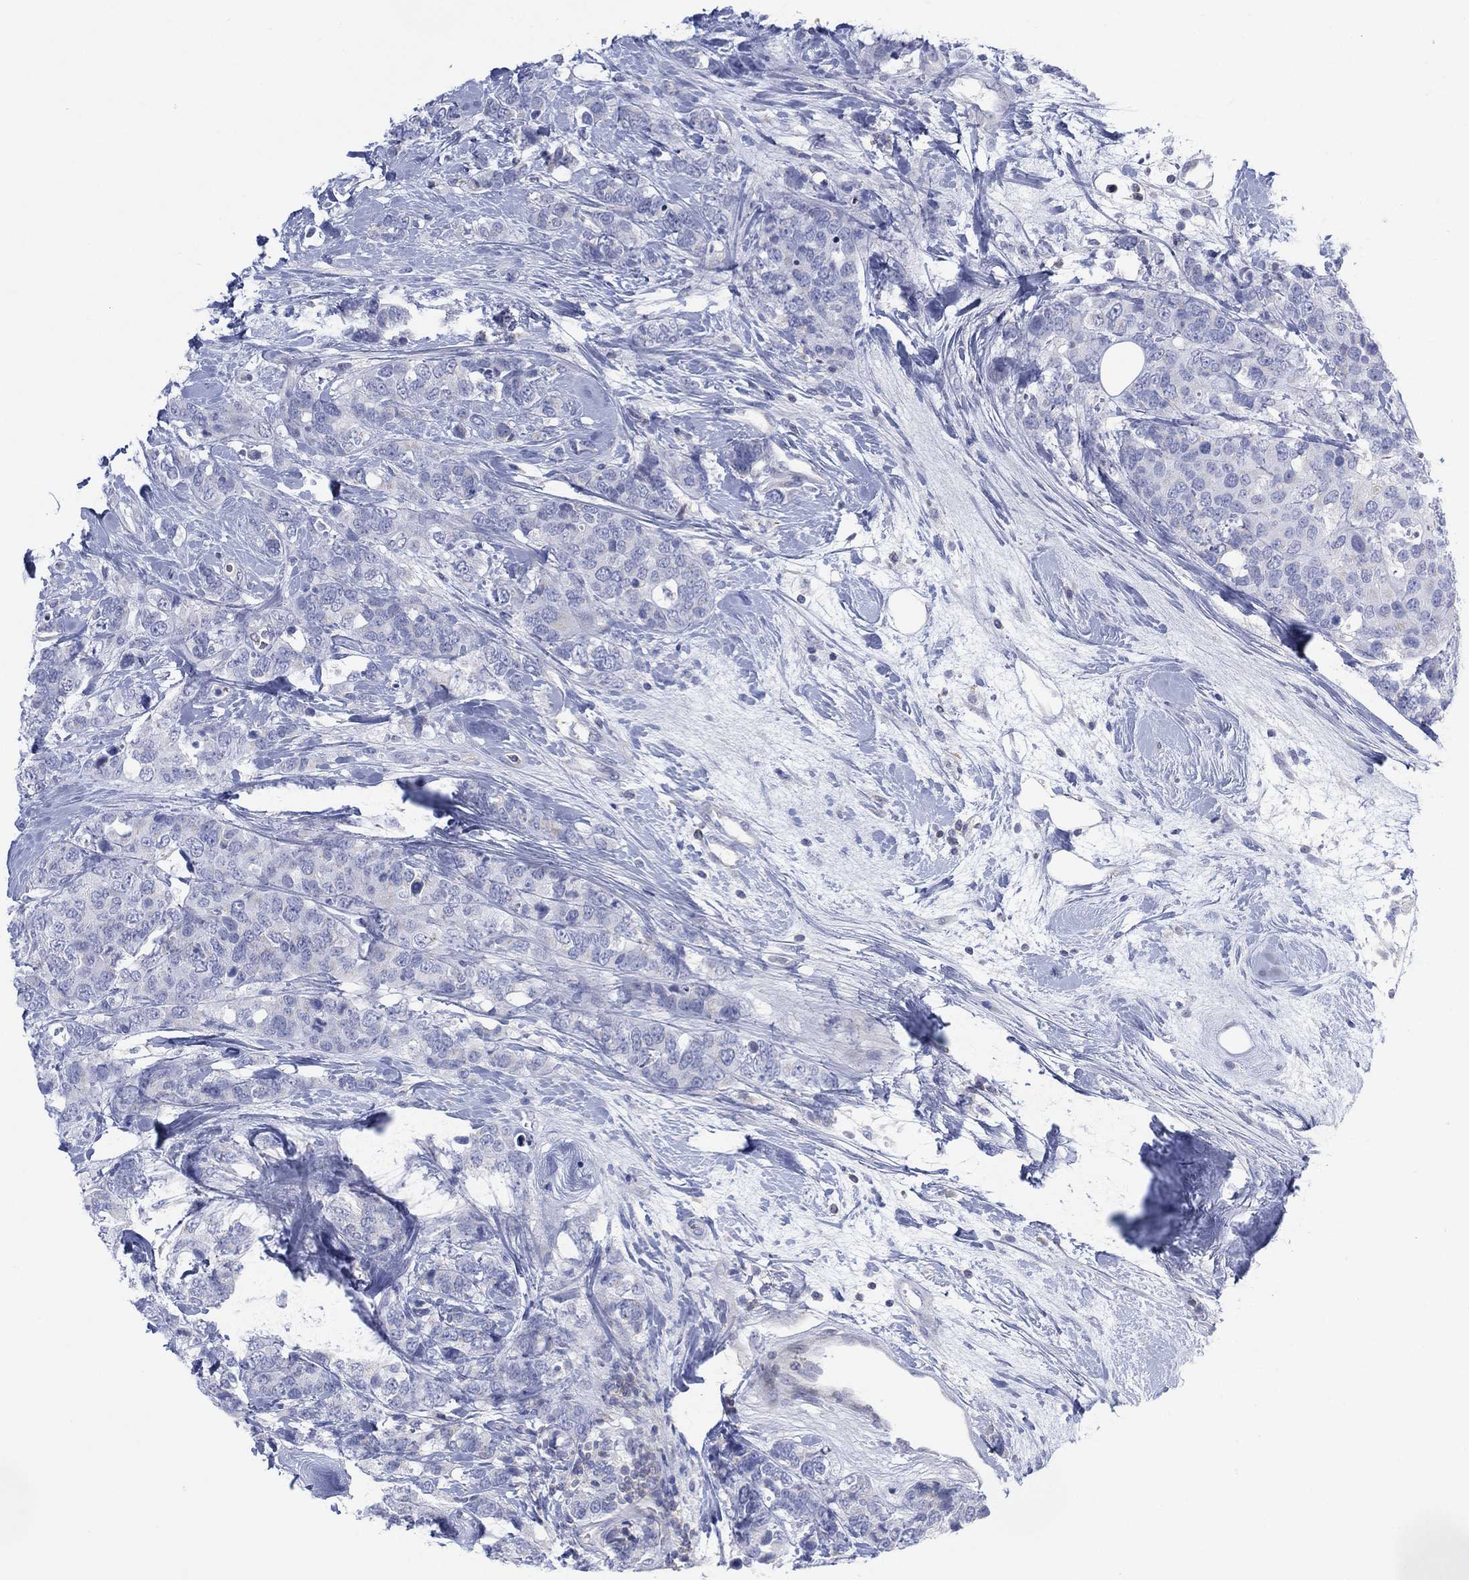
{"staining": {"intensity": "negative", "quantity": "none", "location": "none"}, "tissue": "breast cancer", "cell_type": "Tumor cells", "image_type": "cancer", "snomed": [{"axis": "morphology", "description": "Lobular carcinoma"}, {"axis": "topography", "description": "Breast"}], "caption": "The immunohistochemistry micrograph has no significant expression in tumor cells of breast cancer (lobular carcinoma) tissue. (Stains: DAB (3,3'-diaminobenzidine) IHC with hematoxylin counter stain, Microscopy: brightfield microscopy at high magnification).", "gene": "SEPTIN1", "patient": {"sex": "female", "age": 59}}